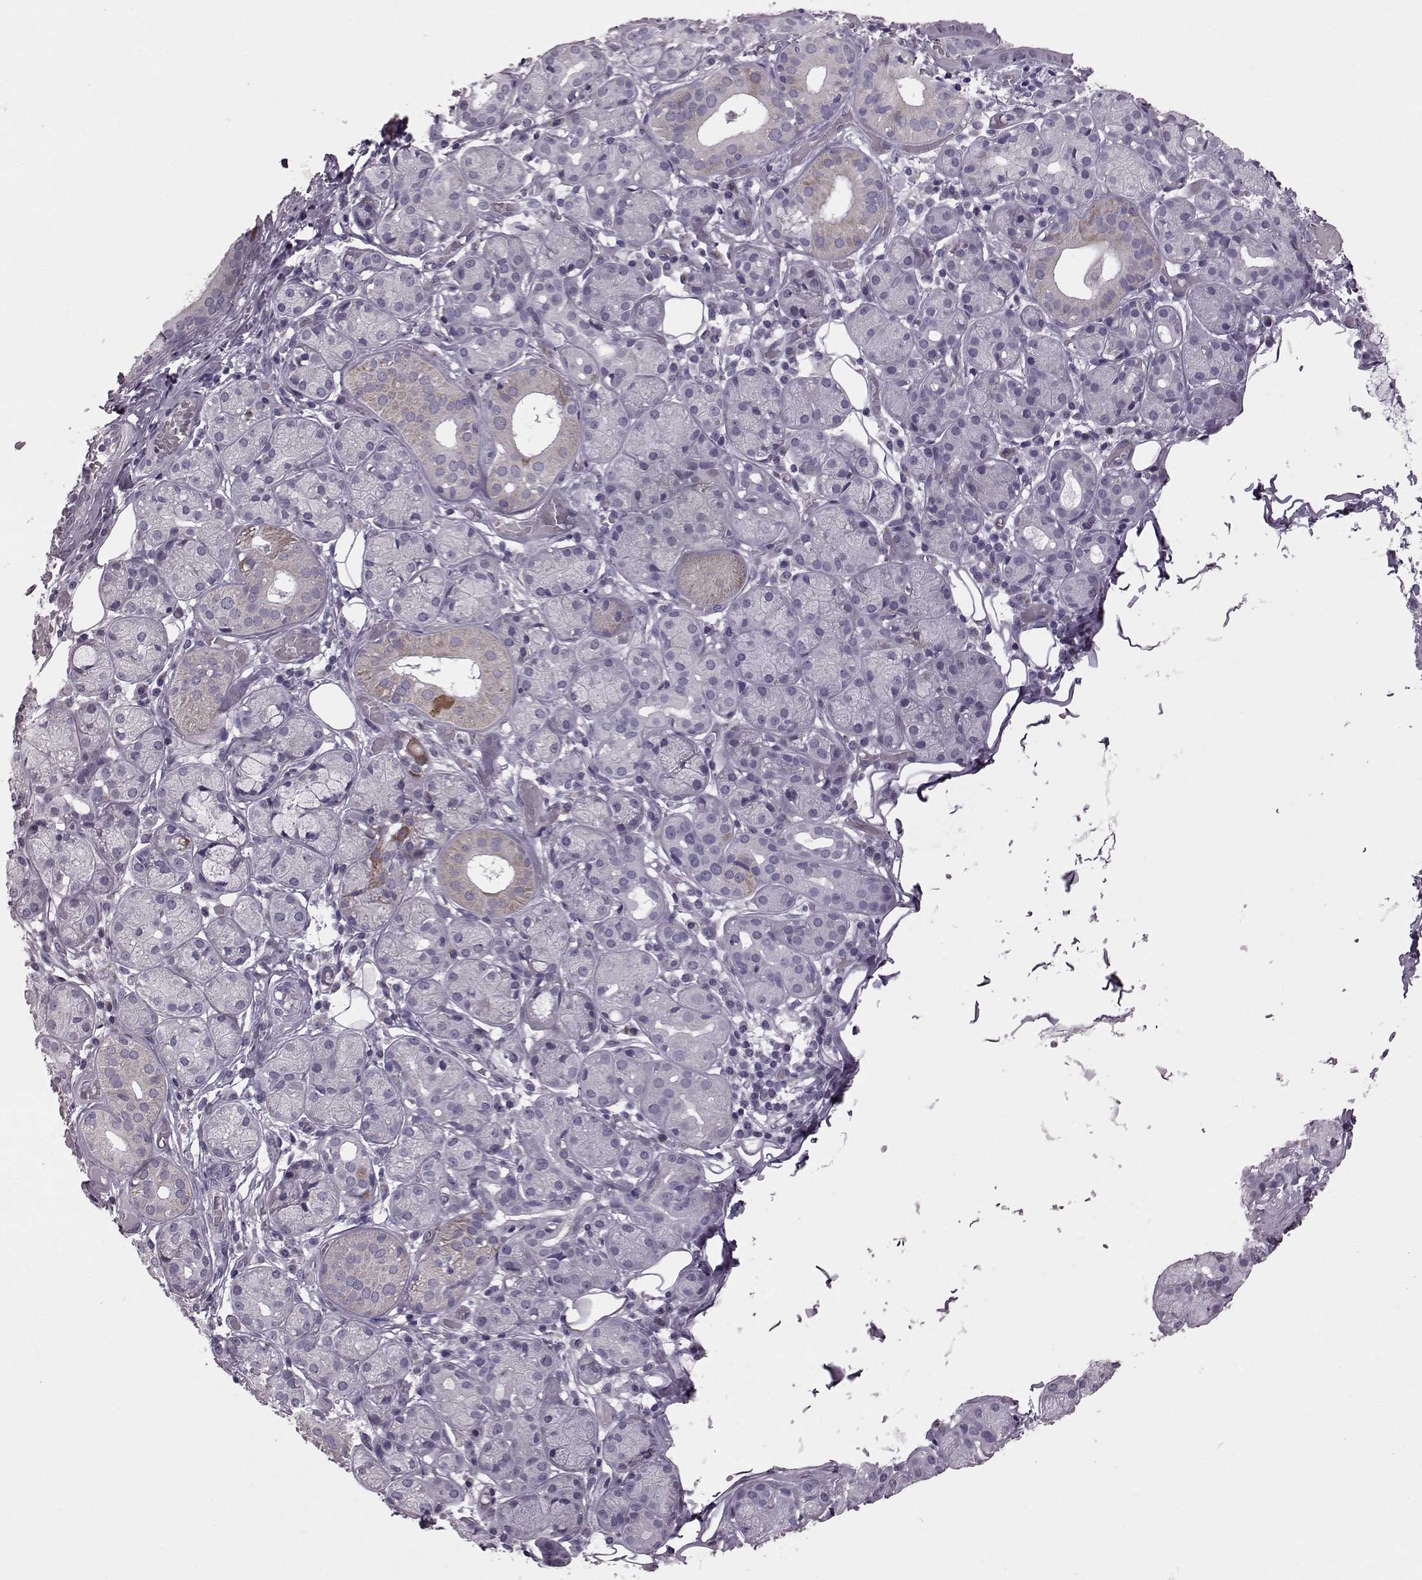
{"staining": {"intensity": "weak", "quantity": "<25%", "location": "cytoplasmic/membranous"}, "tissue": "salivary gland", "cell_type": "Glandular cells", "image_type": "normal", "snomed": [{"axis": "morphology", "description": "Normal tissue, NOS"}, {"axis": "topography", "description": "Salivary gland"}, {"axis": "topography", "description": "Peripheral nerve tissue"}], "caption": "IHC micrograph of normal salivary gland: human salivary gland stained with DAB exhibits no significant protein positivity in glandular cells.", "gene": "RIMS2", "patient": {"sex": "male", "age": 71}}